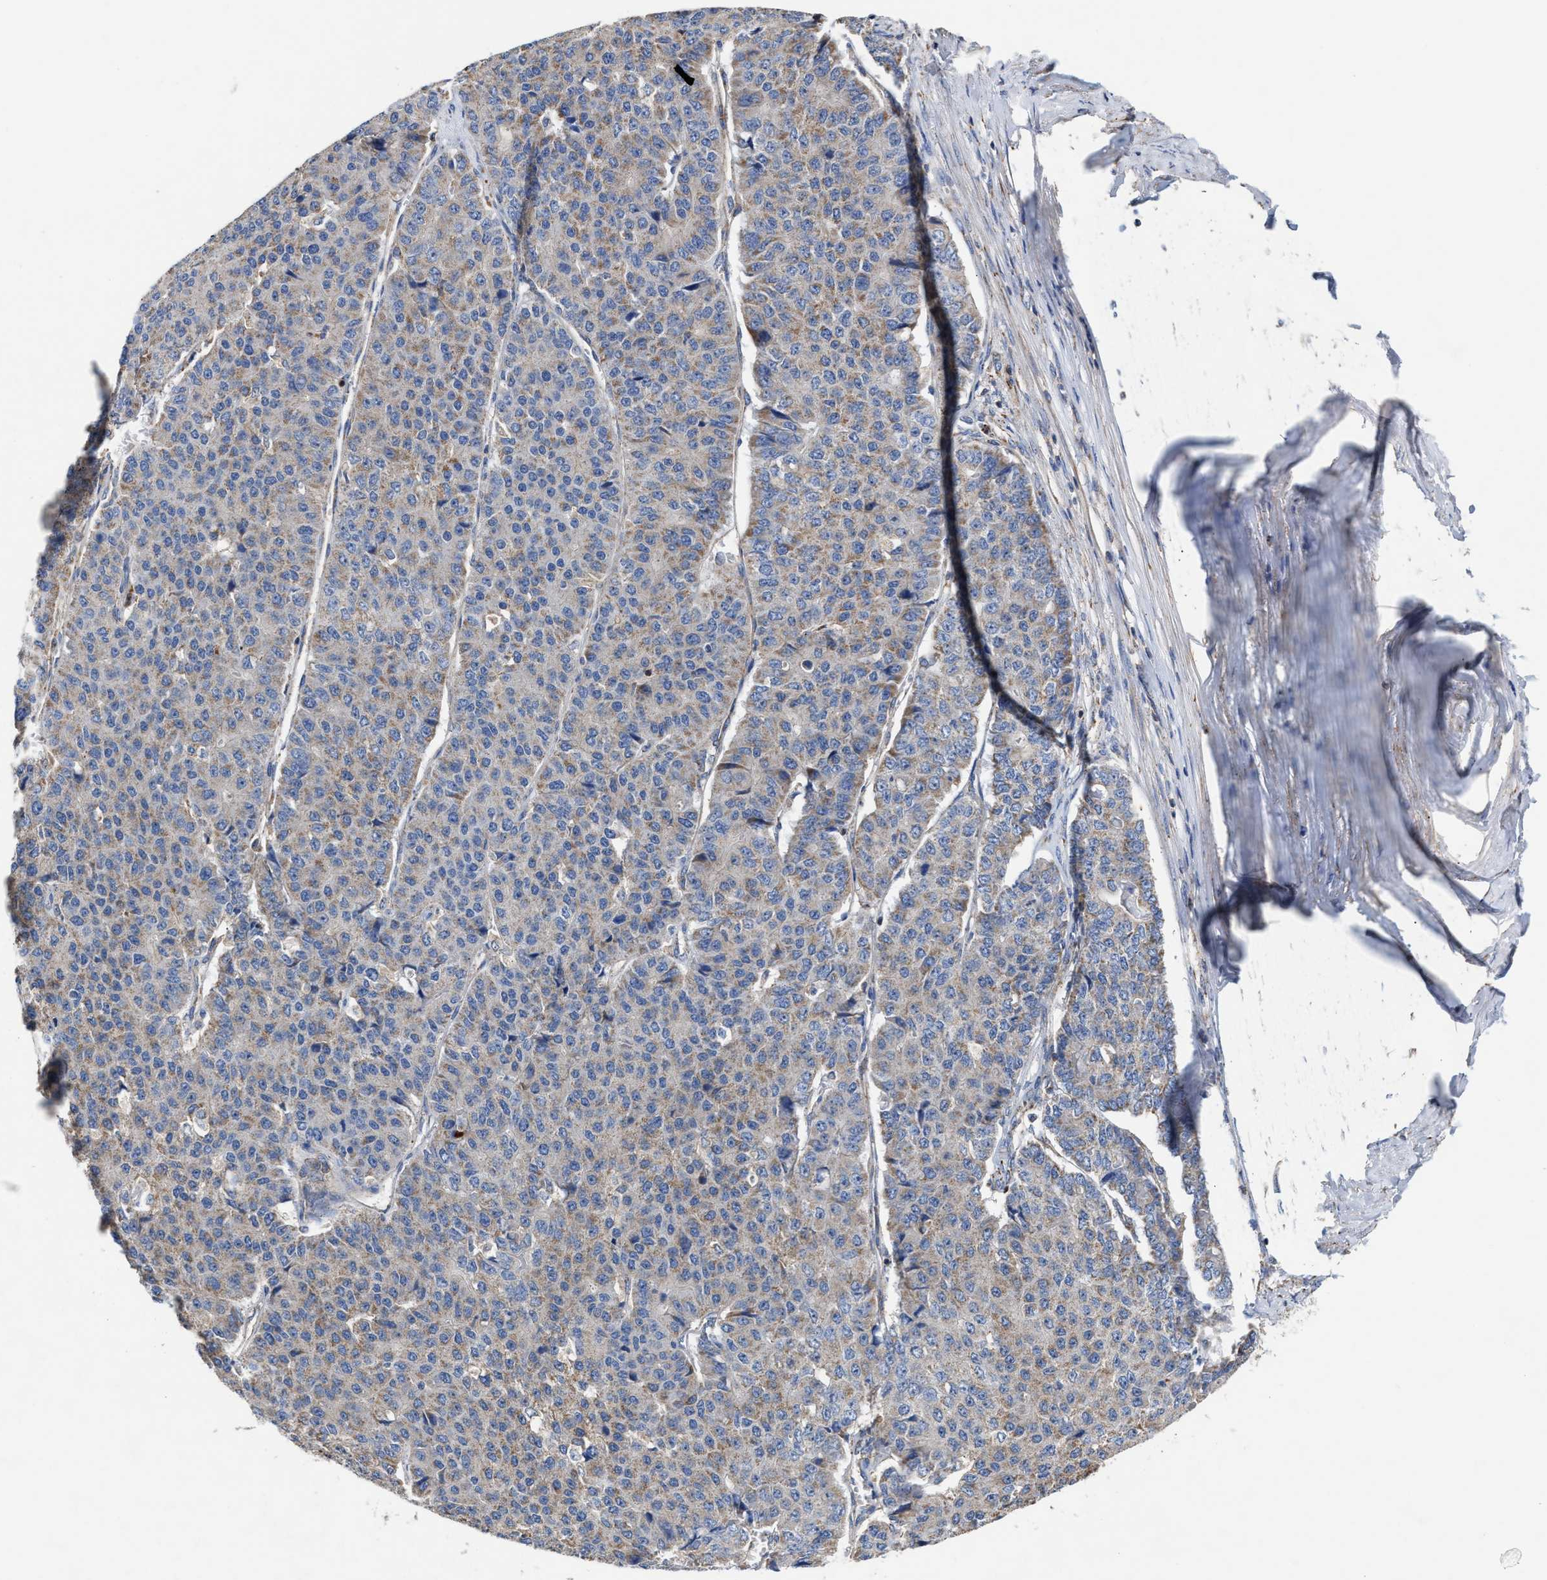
{"staining": {"intensity": "weak", "quantity": "<25%", "location": "cytoplasmic/membranous"}, "tissue": "pancreatic cancer", "cell_type": "Tumor cells", "image_type": "cancer", "snomed": [{"axis": "morphology", "description": "Adenocarcinoma, NOS"}, {"axis": "topography", "description": "Pancreas"}], "caption": "Pancreatic adenocarcinoma was stained to show a protein in brown. There is no significant positivity in tumor cells.", "gene": "MECR", "patient": {"sex": "male", "age": 50}}